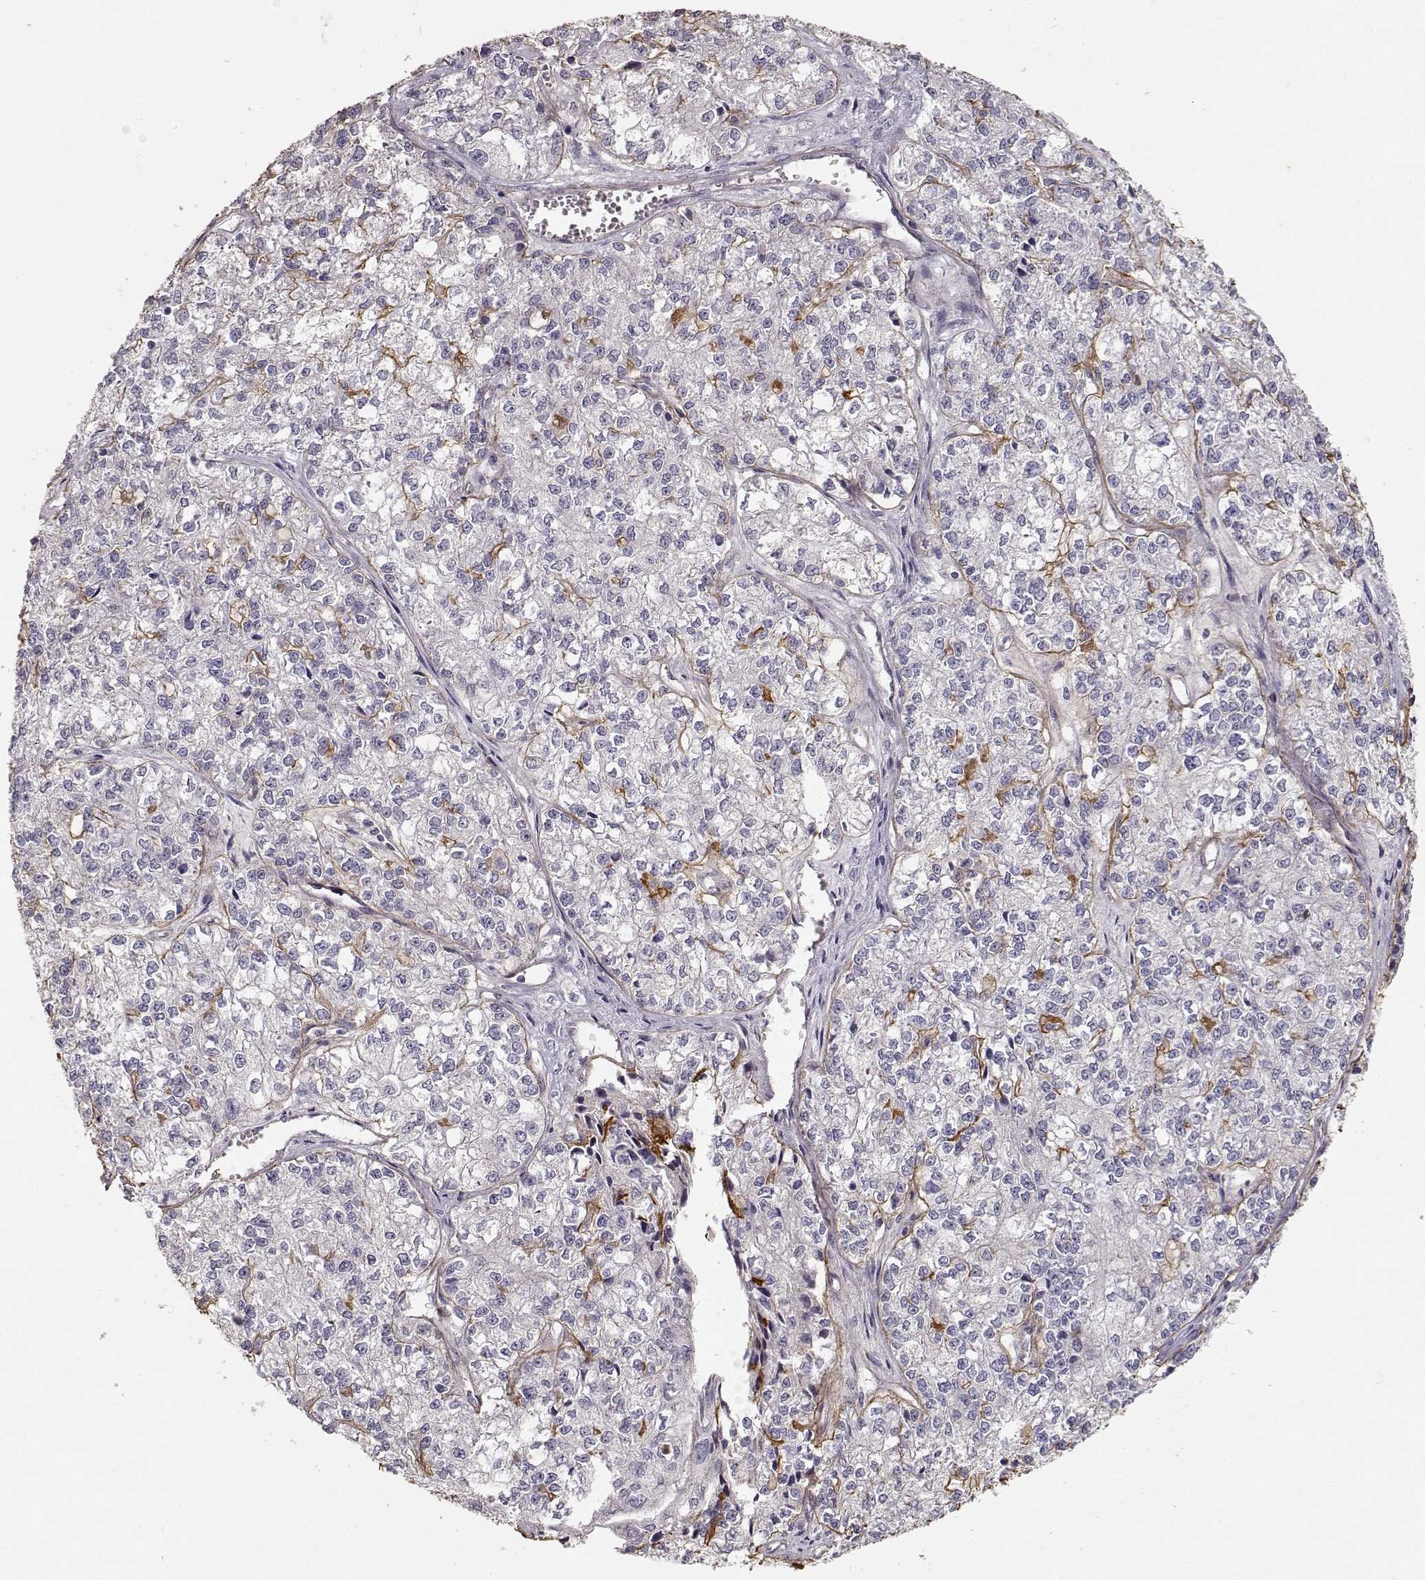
{"staining": {"intensity": "negative", "quantity": "none", "location": "none"}, "tissue": "ovarian cancer", "cell_type": "Tumor cells", "image_type": "cancer", "snomed": [{"axis": "morphology", "description": "Carcinoma, endometroid"}, {"axis": "topography", "description": "Ovary"}], "caption": "A photomicrograph of ovarian cancer stained for a protein displays no brown staining in tumor cells.", "gene": "LAMA5", "patient": {"sex": "female", "age": 64}}